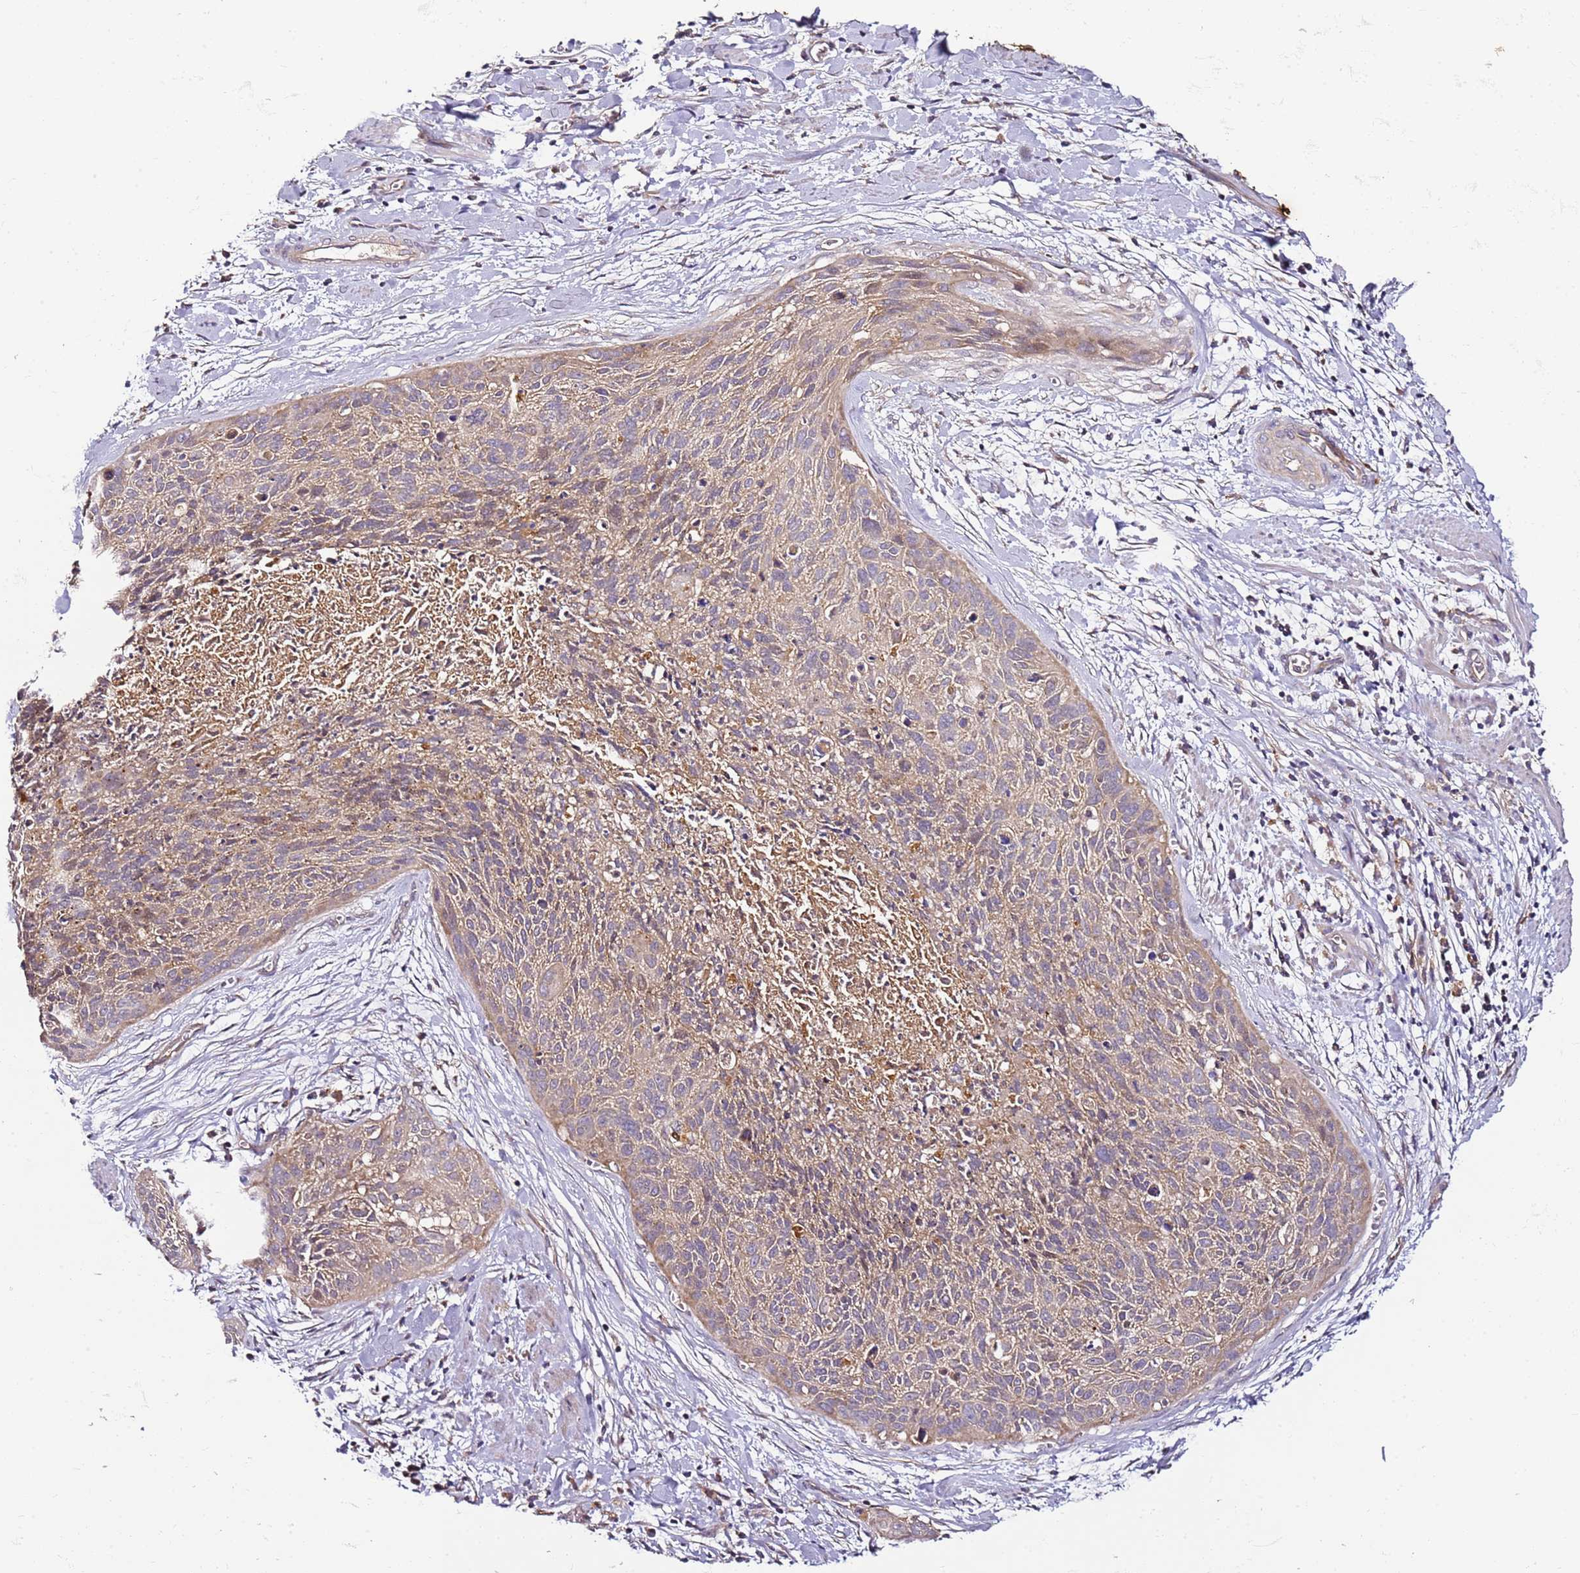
{"staining": {"intensity": "weak", "quantity": "25%-75%", "location": "cytoplasmic/membranous"}, "tissue": "cervical cancer", "cell_type": "Tumor cells", "image_type": "cancer", "snomed": [{"axis": "morphology", "description": "Squamous cell carcinoma, NOS"}, {"axis": "topography", "description": "Cervix"}], "caption": "This is an image of immunohistochemistry staining of cervical cancer, which shows weak expression in the cytoplasmic/membranous of tumor cells.", "gene": "KRTAP21-3", "patient": {"sex": "female", "age": 55}}